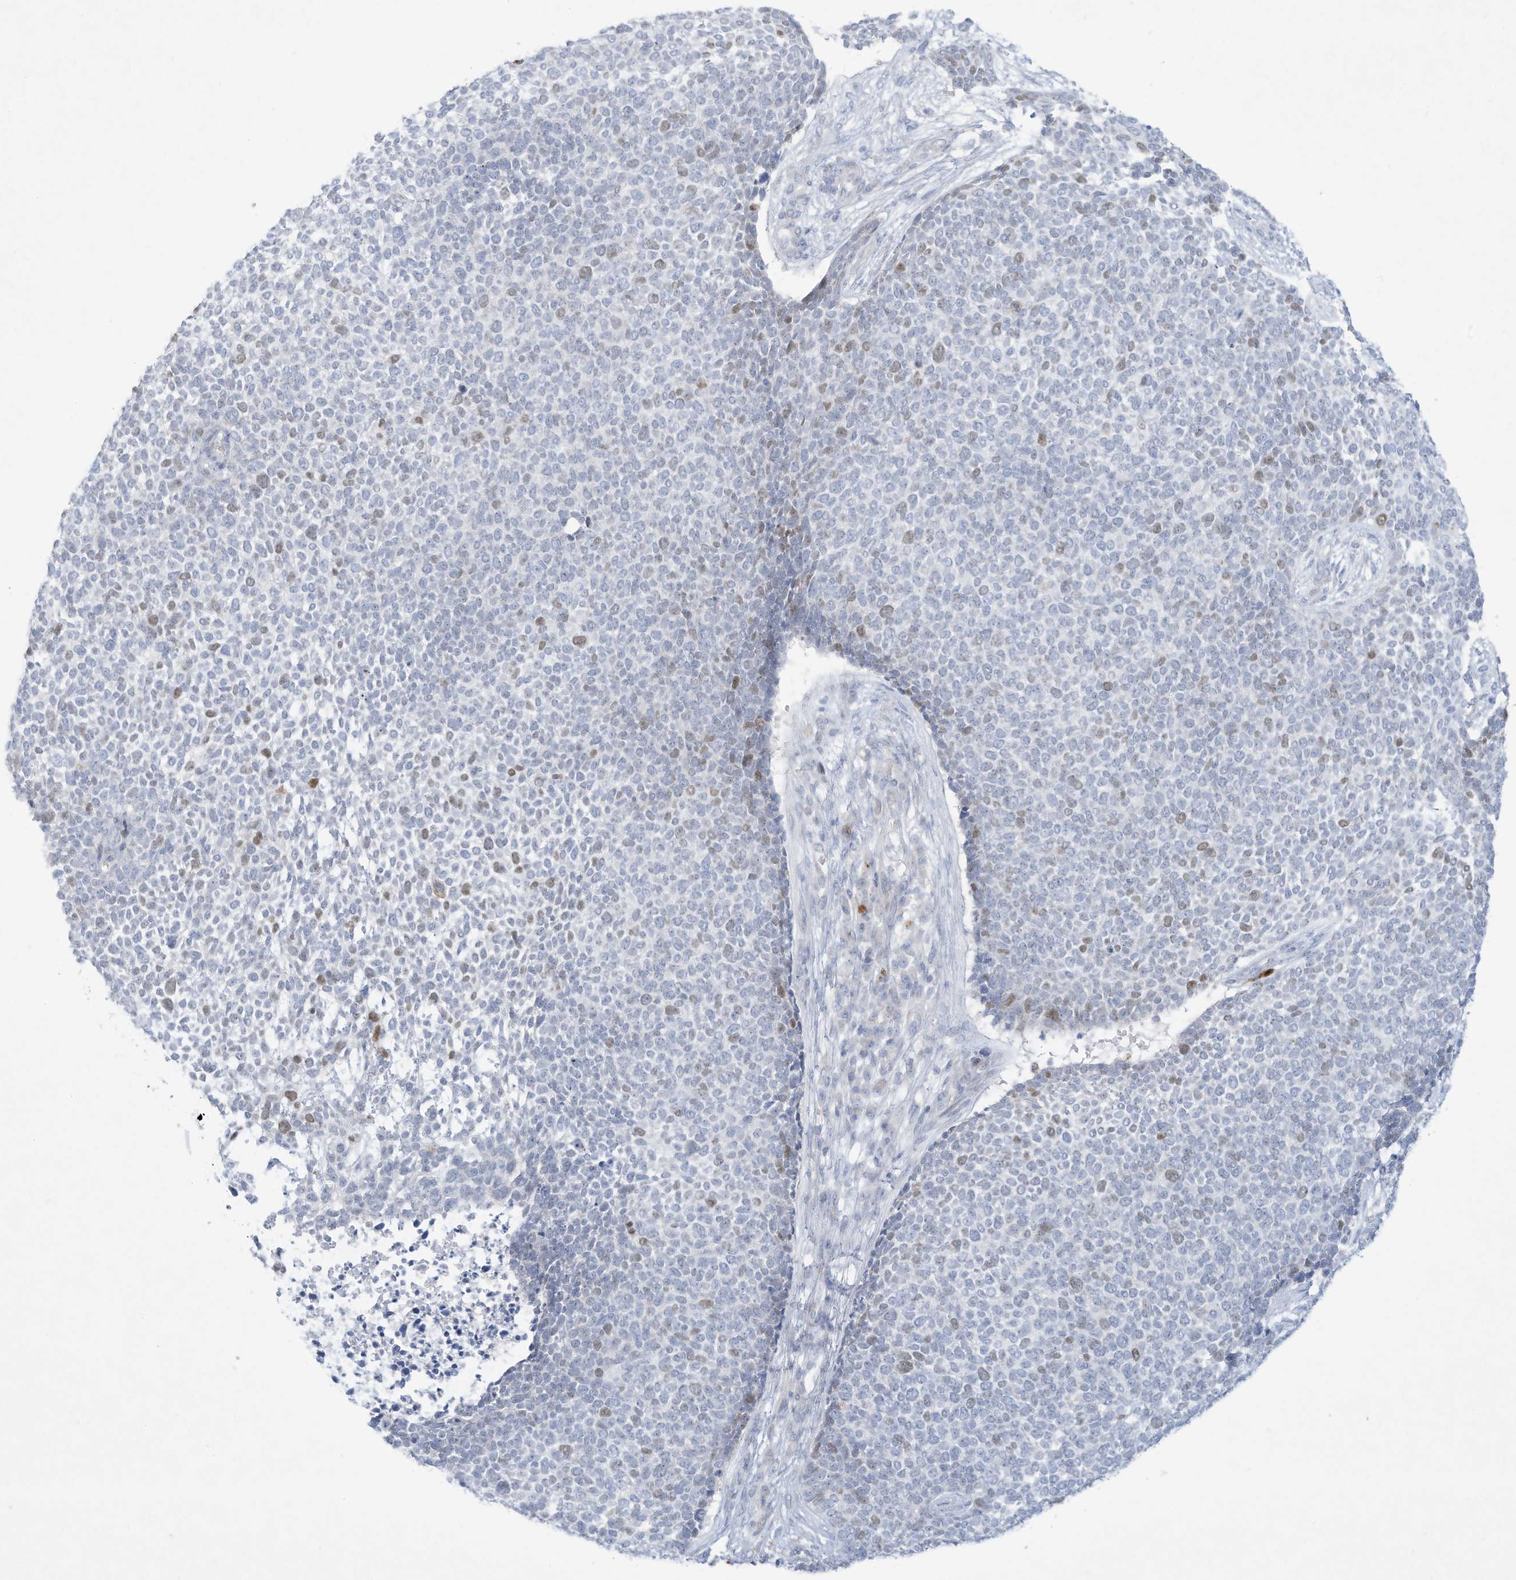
{"staining": {"intensity": "weak", "quantity": "<25%", "location": "nuclear"}, "tissue": "skin cancer", "cell_type": "Tumor cells", "image_type": "cancer", "snomed": [{"axis": "morphology", "description": "Basal cell carcinoma"}, {"axis": "topography", "description": "Skin"}], "caption": "A histopathology image of human skin basal cell carcinoma is negative for staining in tumor cells. (Stains: DAB immunohistochemistry (IHC) with hematoxylin counter stain, Microscopy: brightfield microscopy at high magnification).", "gene": "PAX6", "patient": {"sex": "female", "age": 84}}